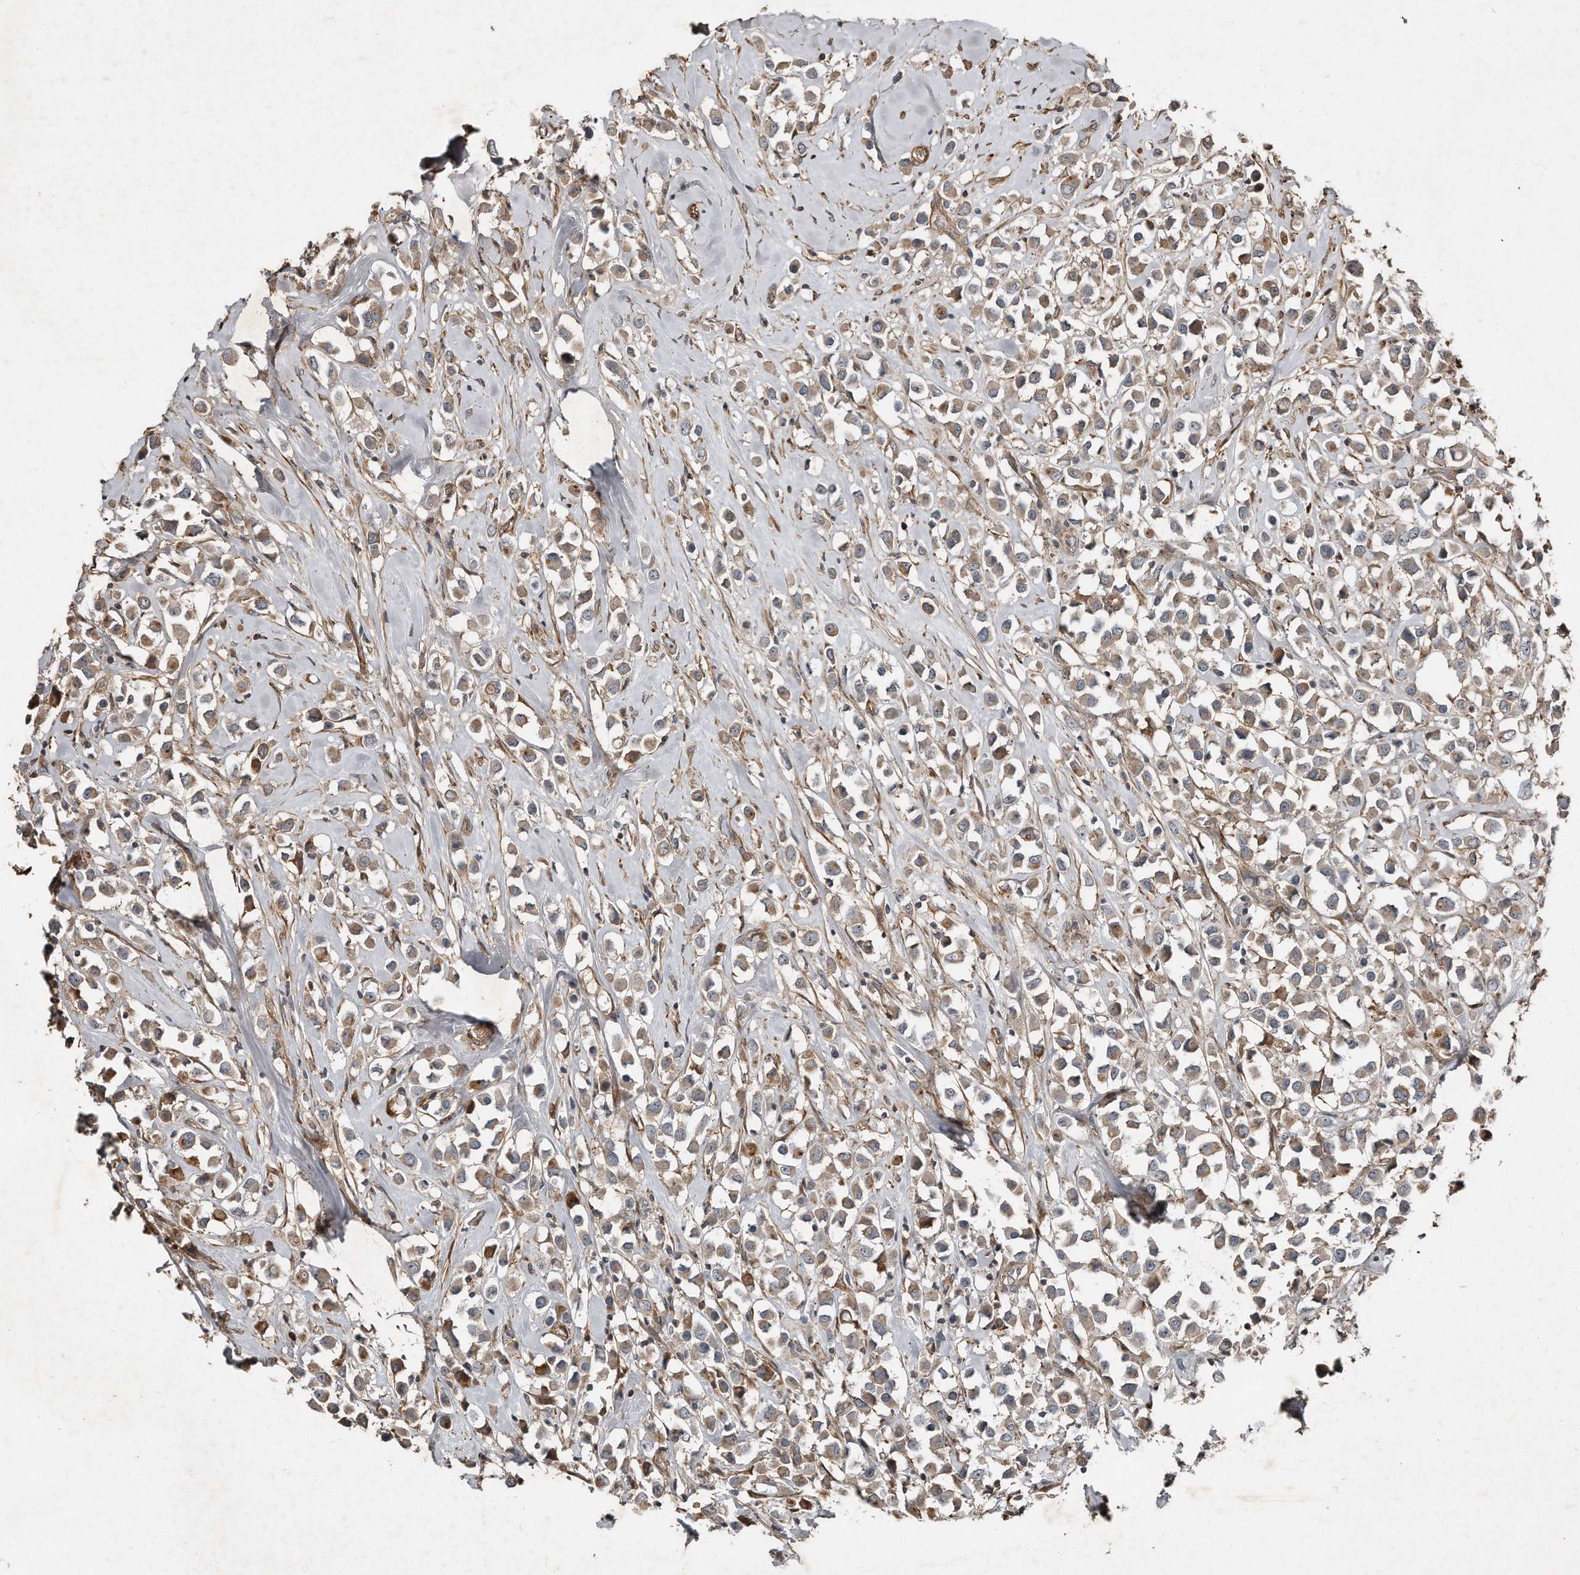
{"staining": {"intensity": "weak", "quantity": ">75%", "location": "cytoplasmic/membranous"}, "tissue": "breast cancer", "cell_type": "Tumor cells", "image_type": "cancer", "snomed": [{"axis": "morphology", "description": "Duct carcinoma"}, {"axis": "topography", "description": "Breast"}], "caption": "Protein staining of breast cancer tissue demonstrates weak cytoplasmic/membranous positivity in about >75% of tumor cells.", "gene": "SNAP47", "patient": {"sex": "female", "age": 61}}